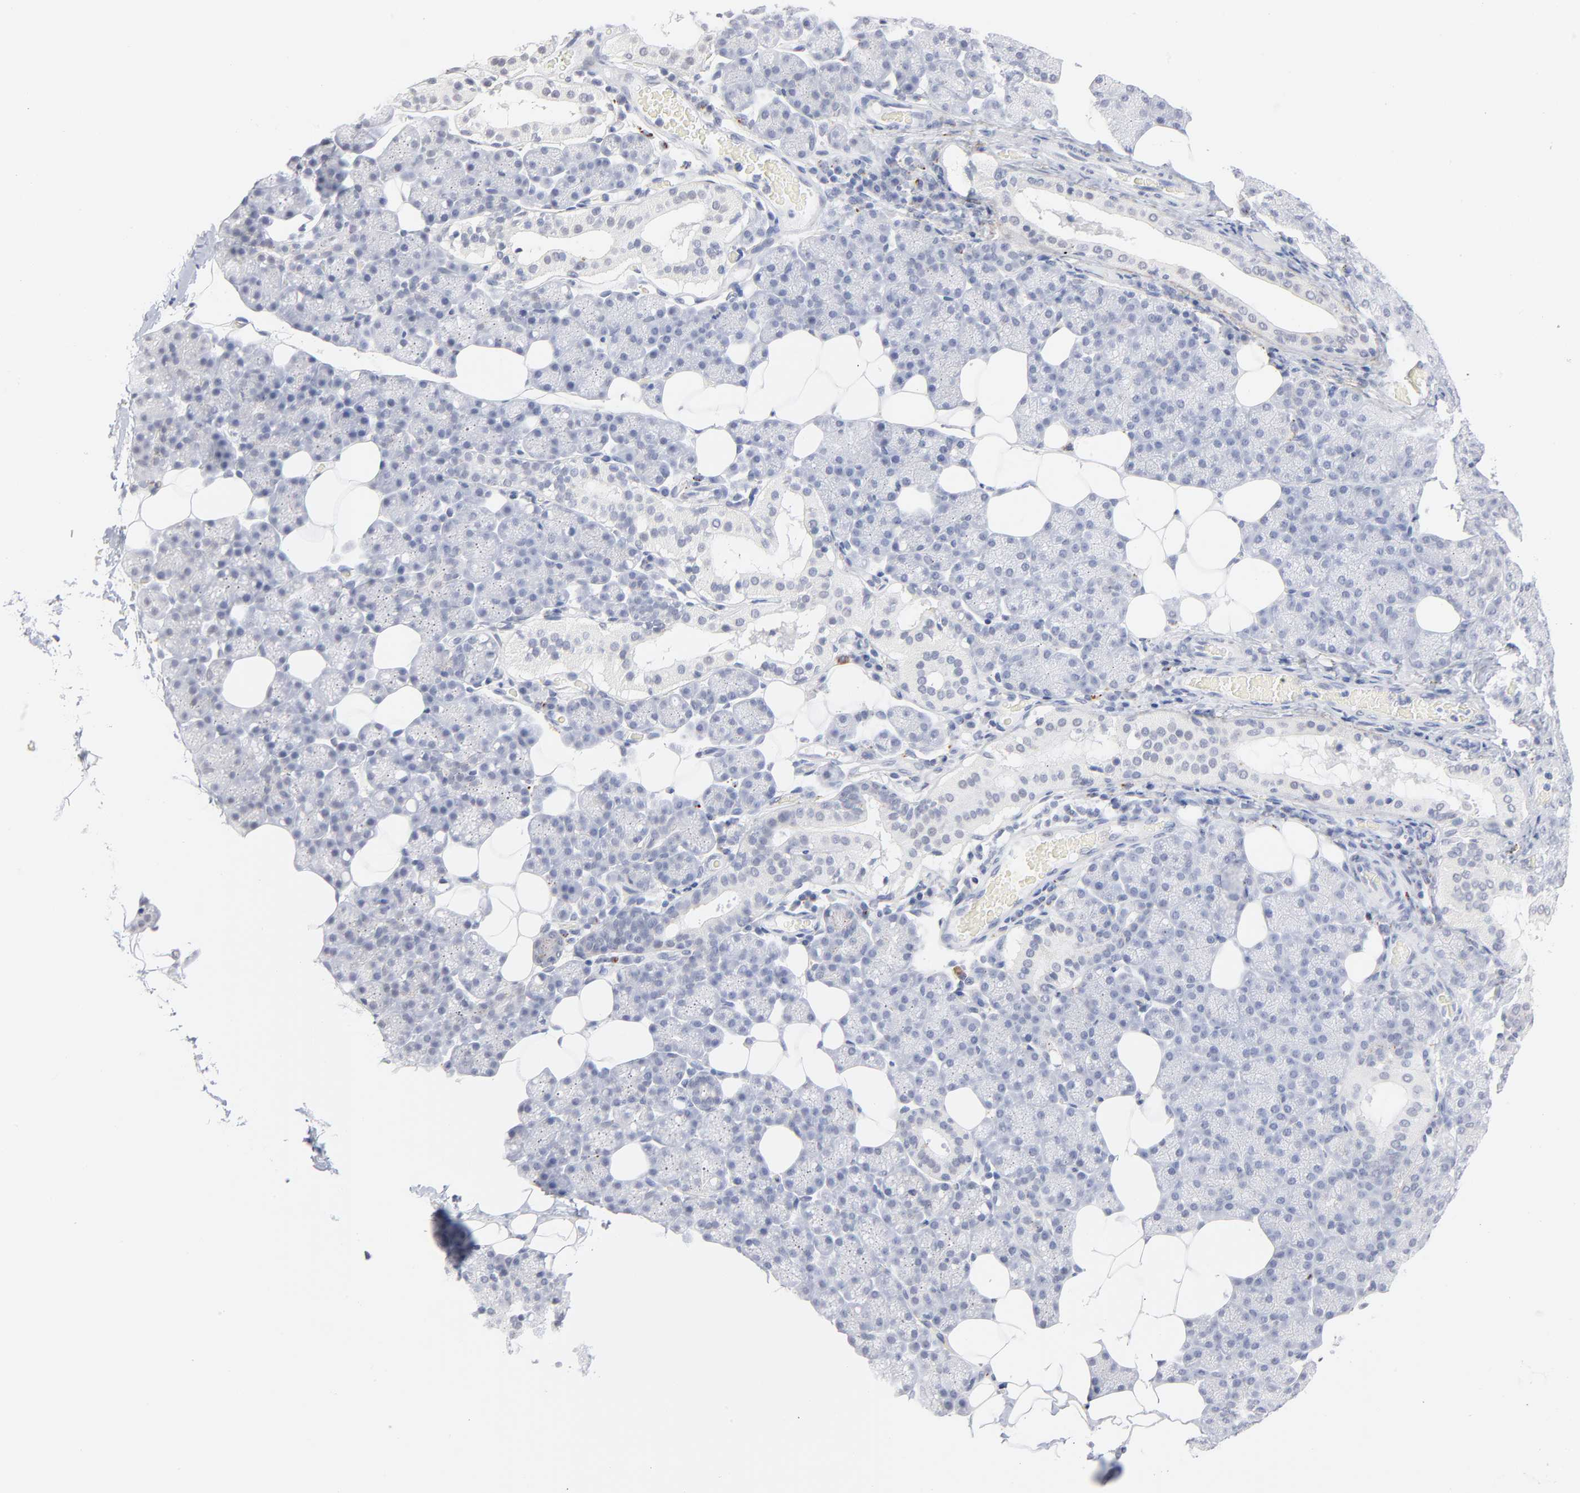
{"staining": {"intensity": "negative", "quantity": "none", "location": "none"}, "tissue": "salivary gland", "cell_type": "Glandular cells", "image_type": "normal", "snomed": [{"axis": "morphology", "description": "Normal tissue, NOS"}, {"axis": "topography", "description": "Lymph node"}, {"axis": "topography", "description": "Salivary gland"}], "caption": "Immunohistochemical staining of normal salivary gland reveals no significant expression in glandular cells. (Brightfield microscopy of DAB (3,3'-diaminobenzidine) immunohistochemistry at high magnification).", "gene": "LTBP2", "patient": {"sex": "male", "age": 8}}